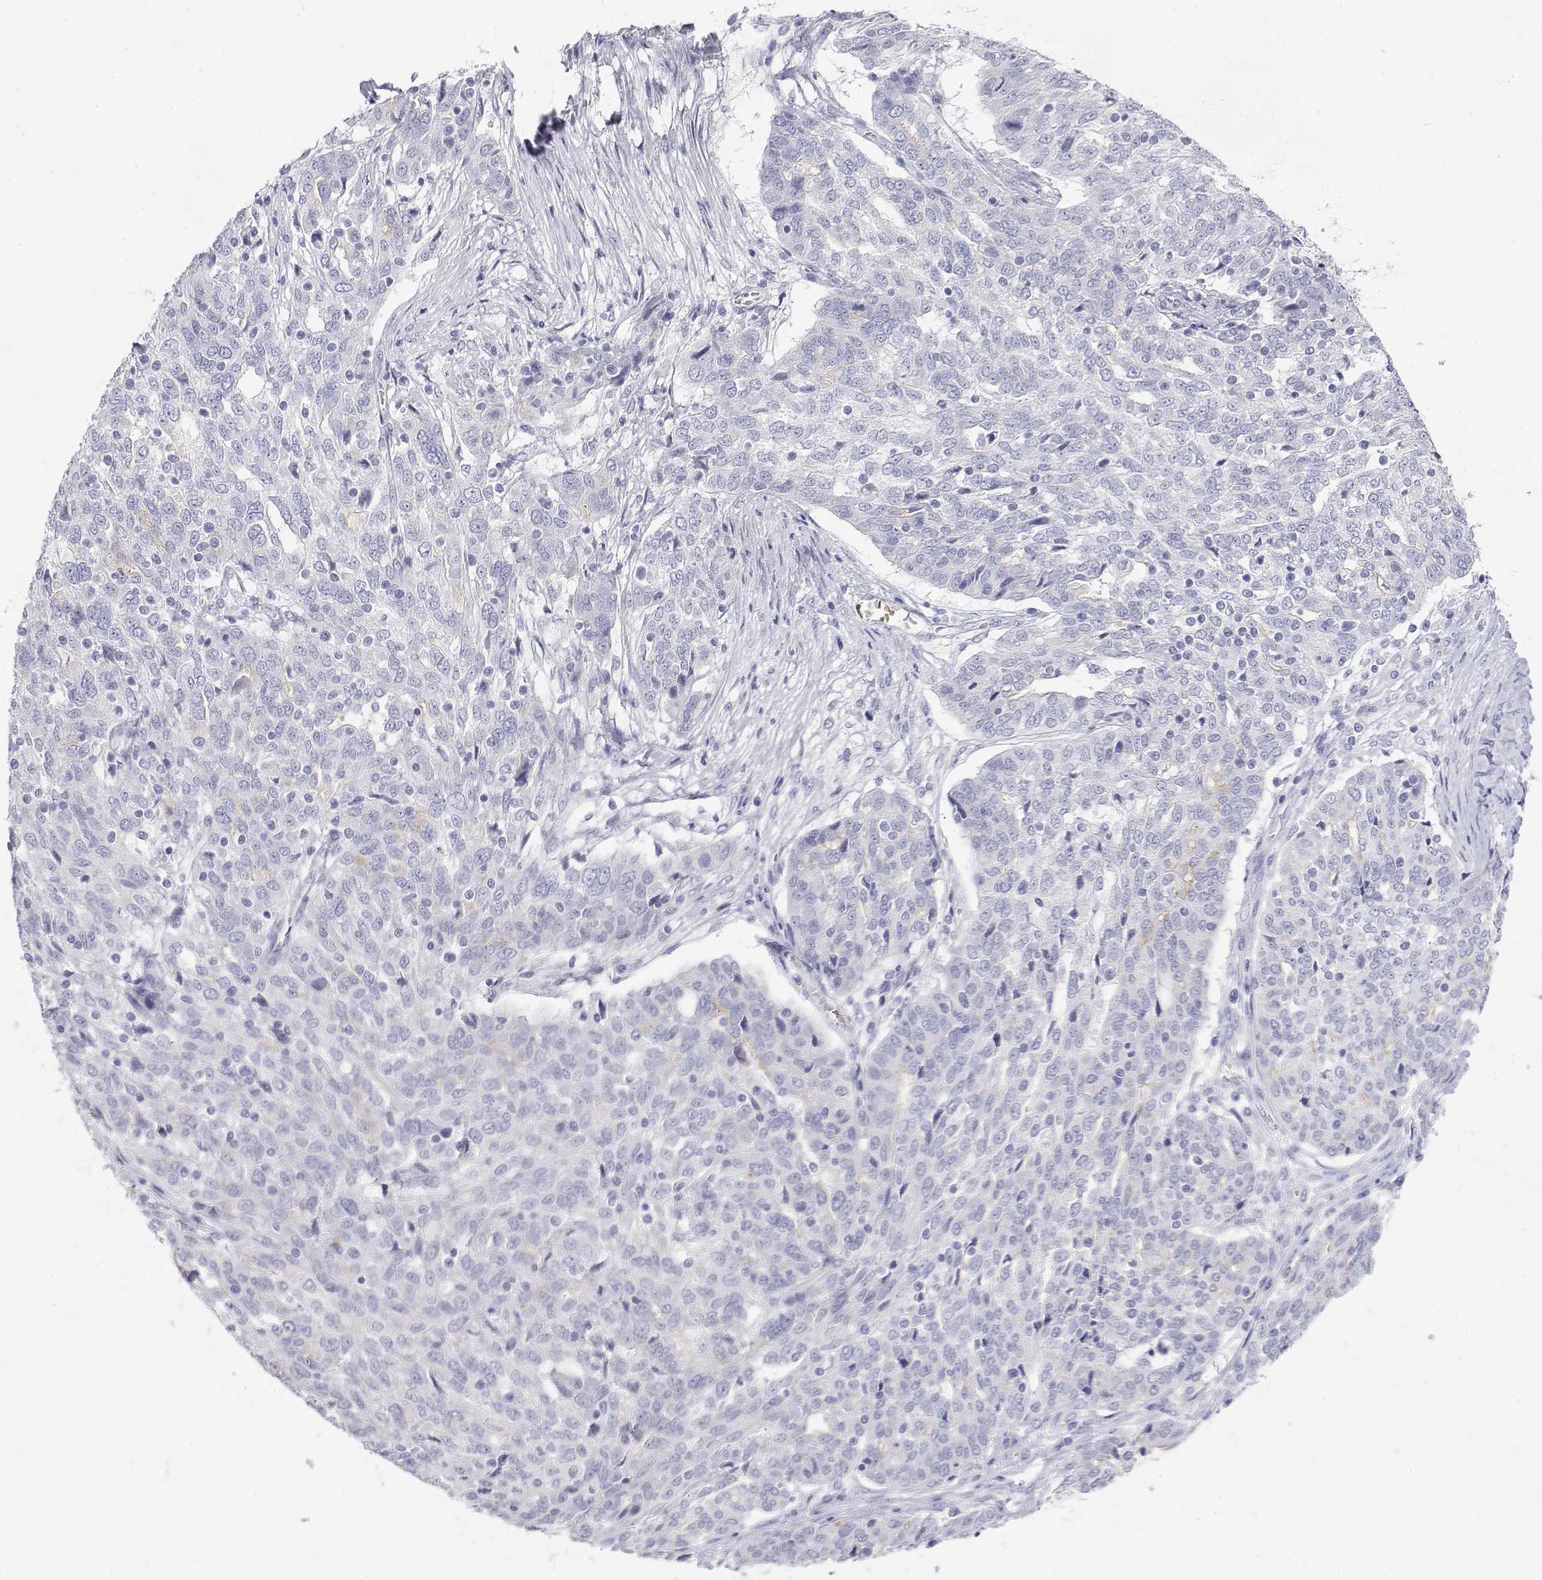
{"staining": {"intensity": "negative", "quantity": "none", "location": "none"}, "tissue": "ovarian cancer", "cell_type": "Tumor cells", "image_type": "cancer", "snomed": [{"axis": "morphology", "description": "Cystadenocarcinoma, serous, NOS"}, {"axis": "topography", "description": "Ovary"}], "caption": "Protein analysis of serous cystadenocarcinoma (ovarian) reveals no significant expression in tumor cells.", "gene": "MISP", "patient": {"sex": "female", "age": 67}}